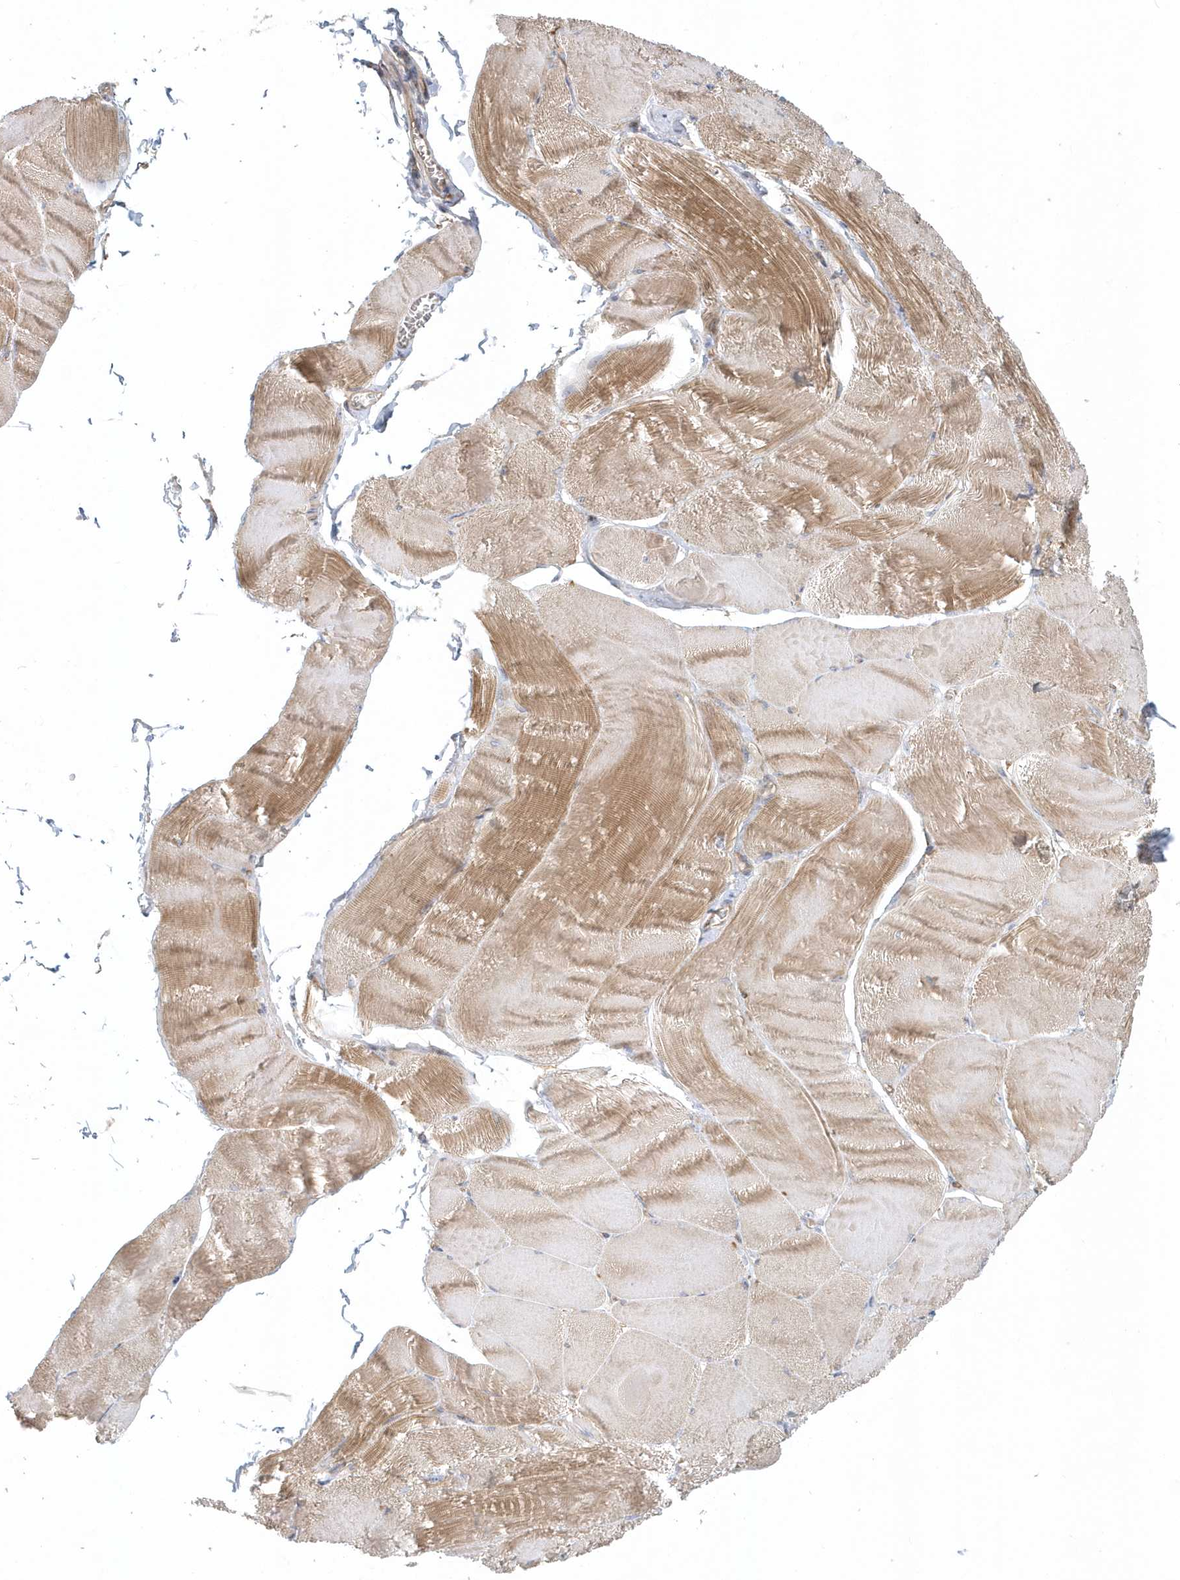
{"staining": {"intensity": "moderate", "quantity": "25%-75%", "location": "cytoplasmic/membranous"}, "tissue": "skeletal muscle", "cell_type": "Myocytes", "image_type": "normal", "snomed": [{"axis": "morphology", "description": "Normal tissue, NOS"}, {"axis": "morphology", "description": "Basal cell carcinoma"}, {"axis": "topography", "description": "Skeletal muscle"}], "caption": "Myocytes display medium levels of moderate cytoplasmic/membranous expression in approximately 25%-75% of cells in unremarkable skeletal muscle.", "gene": "DNAH1", "patient": {"sex": "female", "age": 64}}